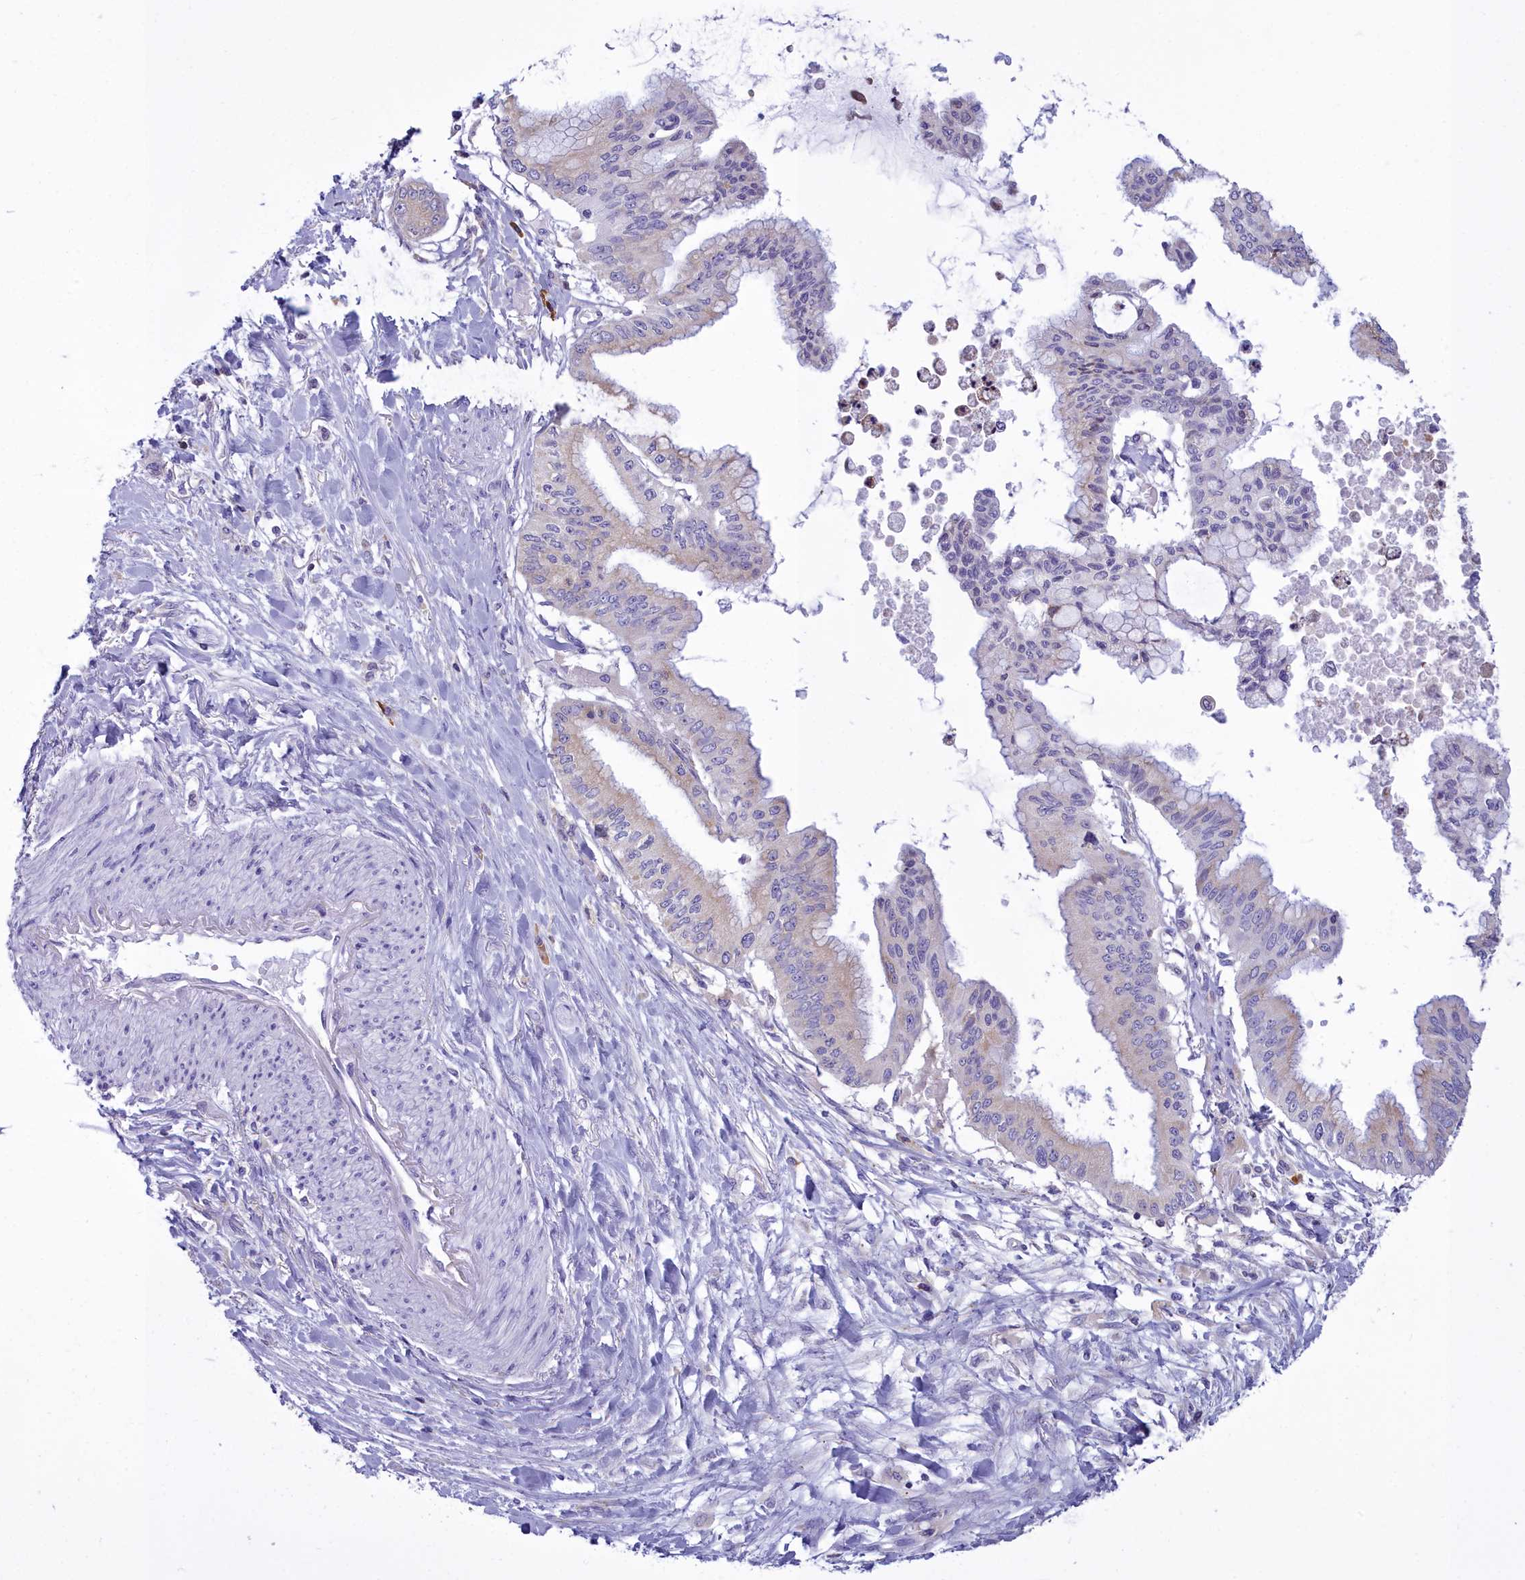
{"staining": {"intensity": "negative", "quantity": "none", "location": "none"}, "tissue": "pancreatic cancer", "cell_type": "Tumor cells", "image_type": "cancer", "snomed": [{"axis": "morphology", "description": "Adenocarcinoma, NOS"}, {"axis": "topography", "description": "Pancreas"}], "caption": "Image shows no protein positivity in tumor cells of pancreatic adenocarcinoma tissue. (DAB immunohistochemistry (IHC) with hematoxylin counter stain).", "gene": "CD5", "patient": {"sex": "male", "age": 46}}